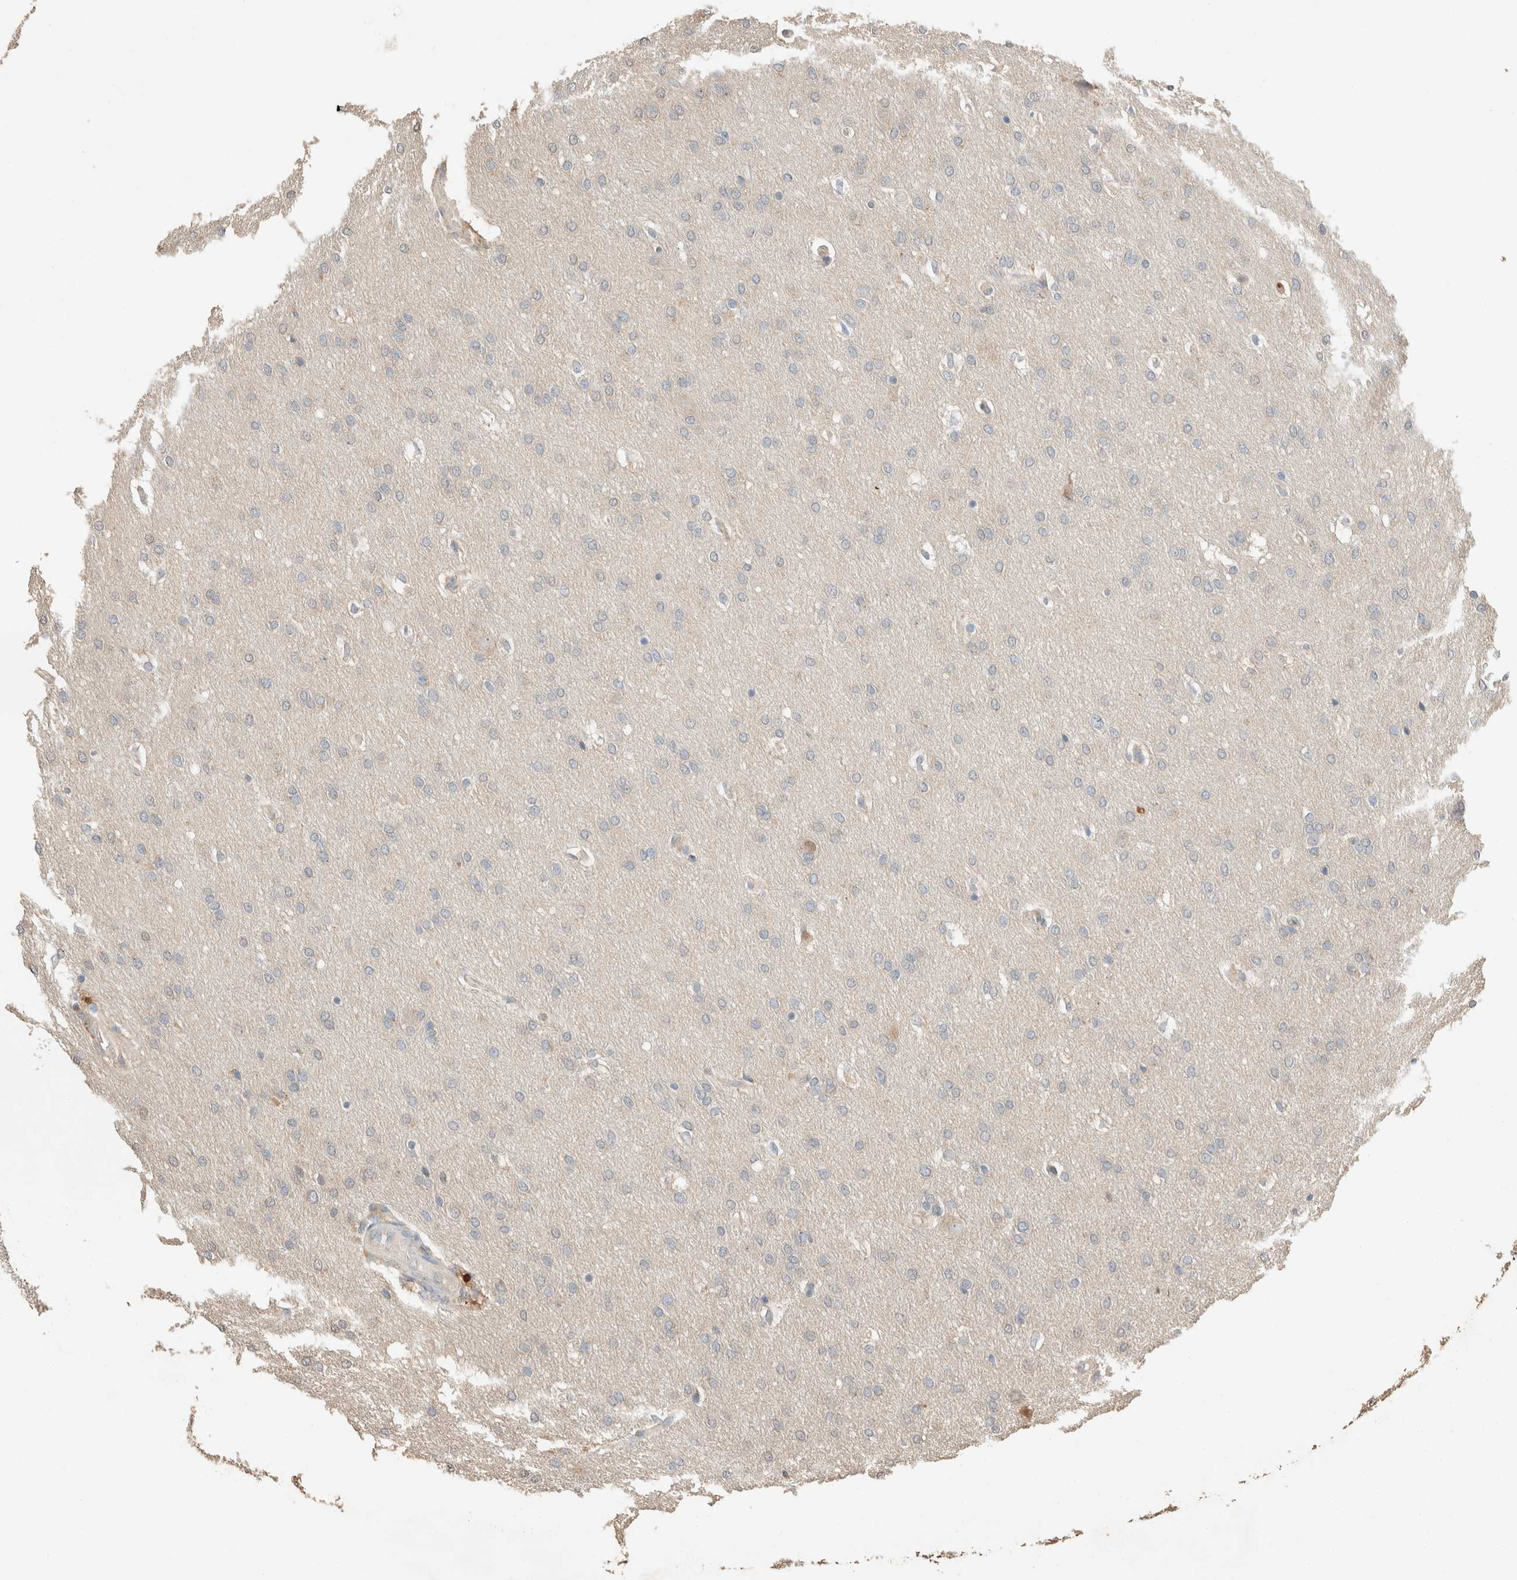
{"staining": {"intensity": "negative", "quantity": "none", "location": "none"}, "tissue": "glioma", "cell_type": "Tumor cells", "image_type": "cancer", "snomed": [{"axis": "morphology", "description": "Glioma, malignant, Low grade"}, {"axis": "topography", "description": "Brain"}], "caption": "The micrograph exhibits no significant expression in tumor cells of malignant low-grade glioma. (DAB (3,3'-diaminobenzidine) immunohistochemistry, high magnification).", "gene": "TUBD1", "patient": {"sex": "female", "age": 37}}